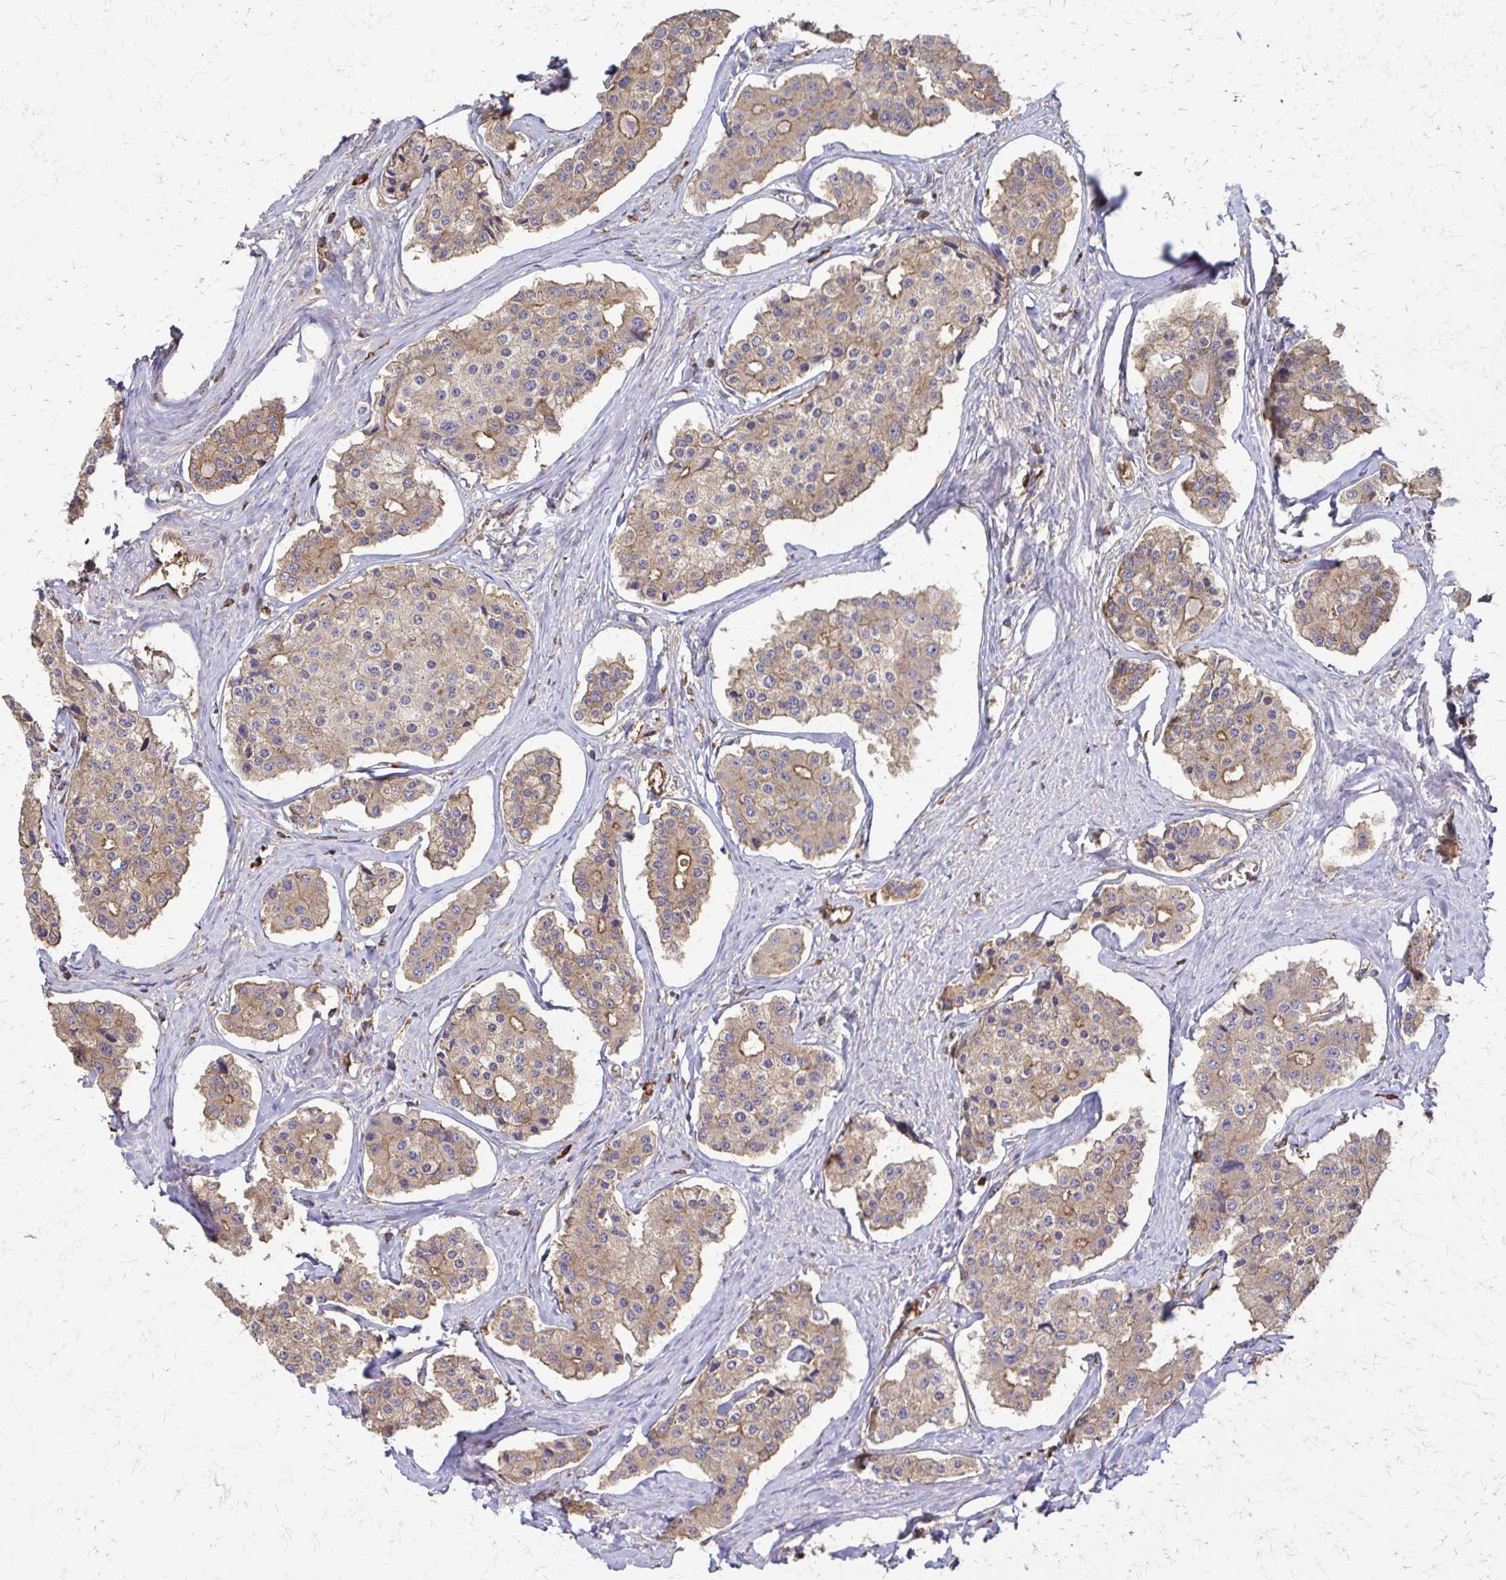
{"staining": {"intensity": "weak", "quantity": ">75%", "location": "cytoplasmic/membranous"}, "tissue": "carcinoid", "cell_type": "Tumor cells", "image_type": "cancer", "snomed": [{"axis": "morphology", "description": "Carcinoid, malignant, NOS"}, {"axis": "topography", "description": "Small intestine"}], "caption": "Immunohistochemistry image of carcinoid stained for a protein (brown), which exhibits low levels of weak cytoplasmic/membranous positivity in approximately >75% of tumor cells.", "gene": "EEF2", "patient": {"sex": "female", "age": 65}}